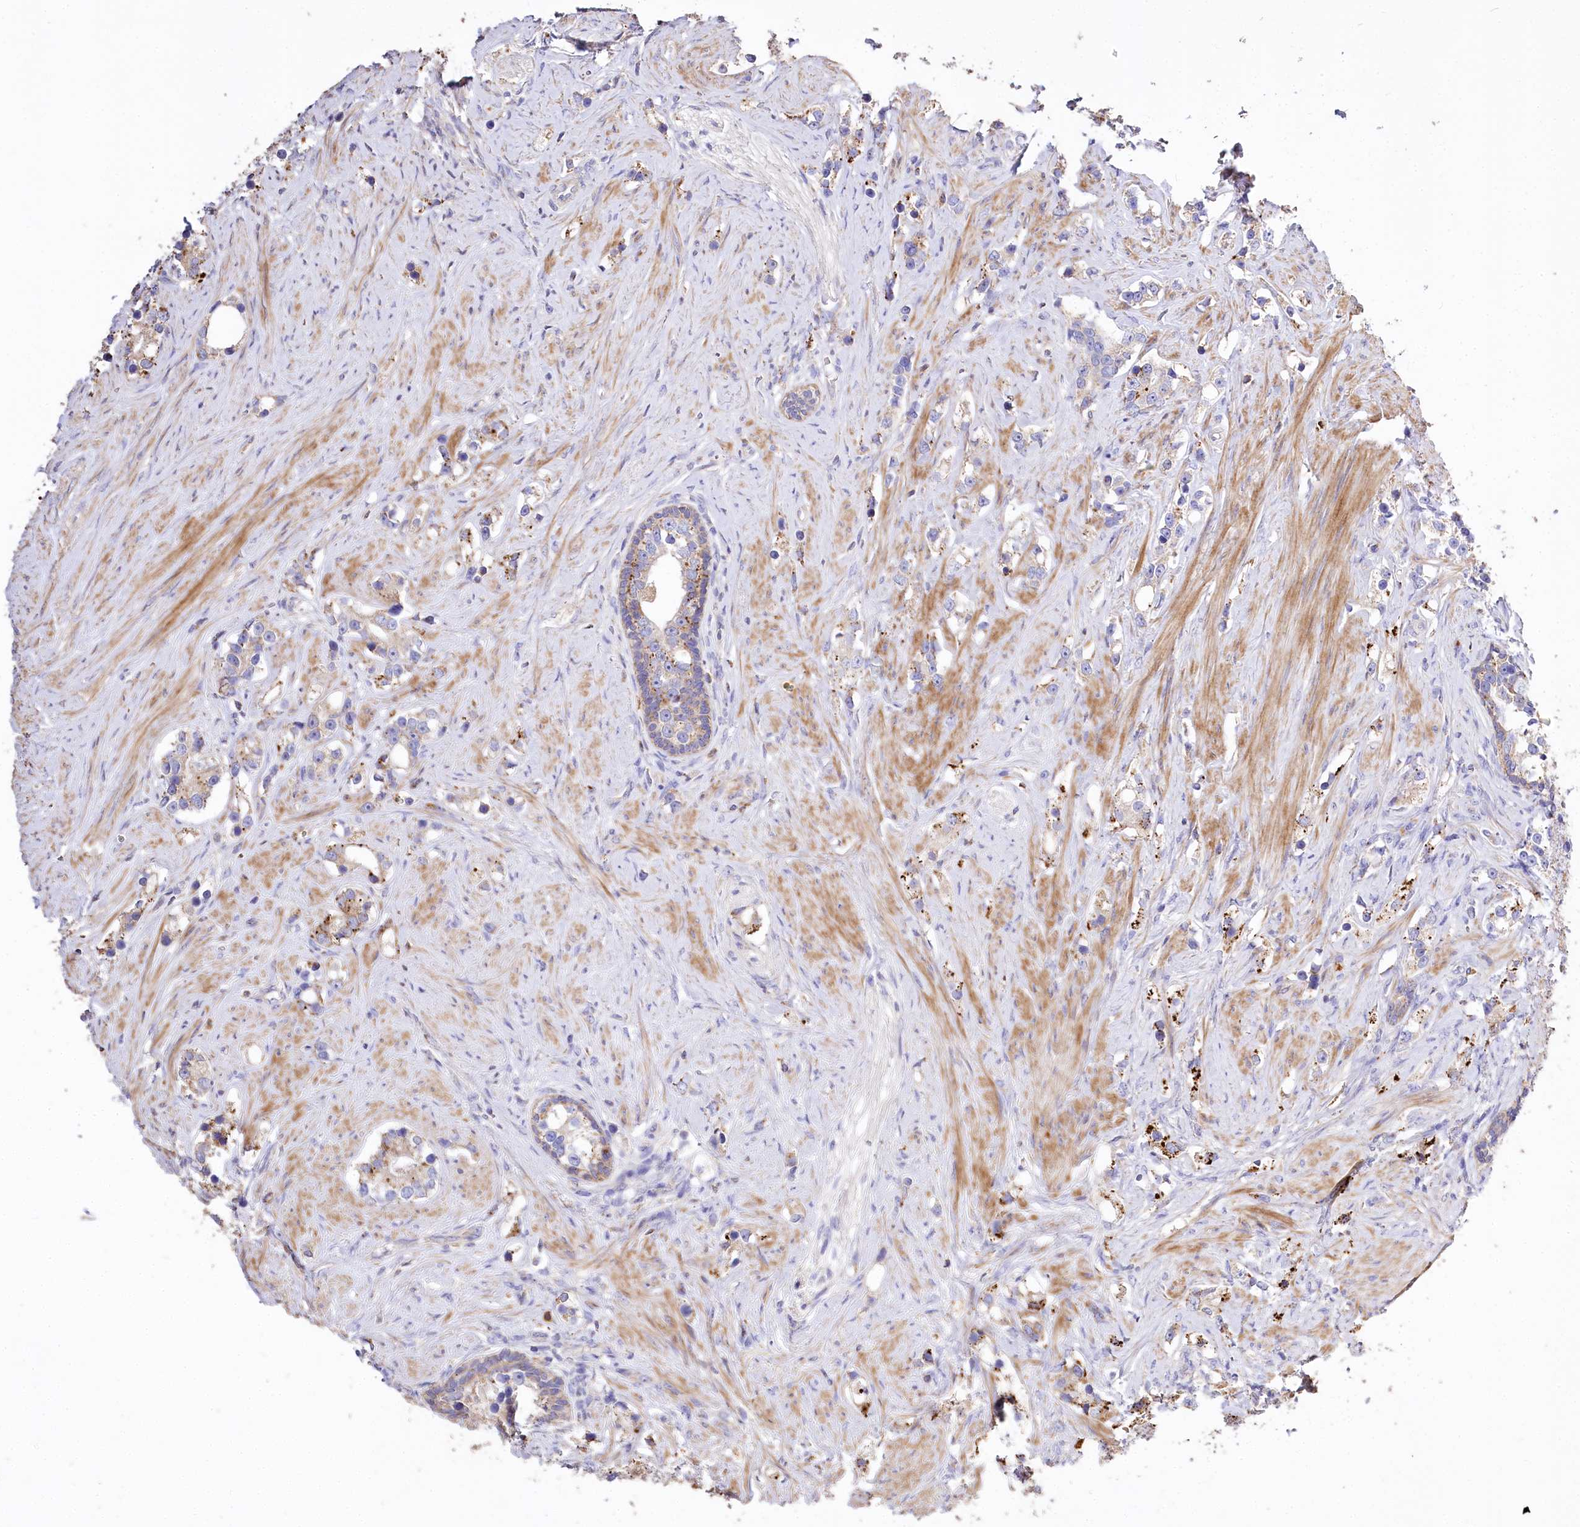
{"staining": {"intensity": "weak", "quantity": "<25%", "location": "cytoplasmic/membranous"}, "tissue": "prostate cancer", "cell_type": "Tumor cells", "image_type": "cancer", "snomed": [{"axis": "morphology", "description": "Adenocarcinoma, High grade"}, {"axis": "topography", "description": "Prostate"}], "caption": "Prostate cancer (high-grade adenocarcinoma) was stained to show a protein in brown. There is no significant staining in tumor cells. (DAB (3,3'-diaminobenzidine) immunohistochemistry visualized using brightfield microscopy, high magnification).", "gene": "PTER", "patient": {"sex": "male", "age": 63}}